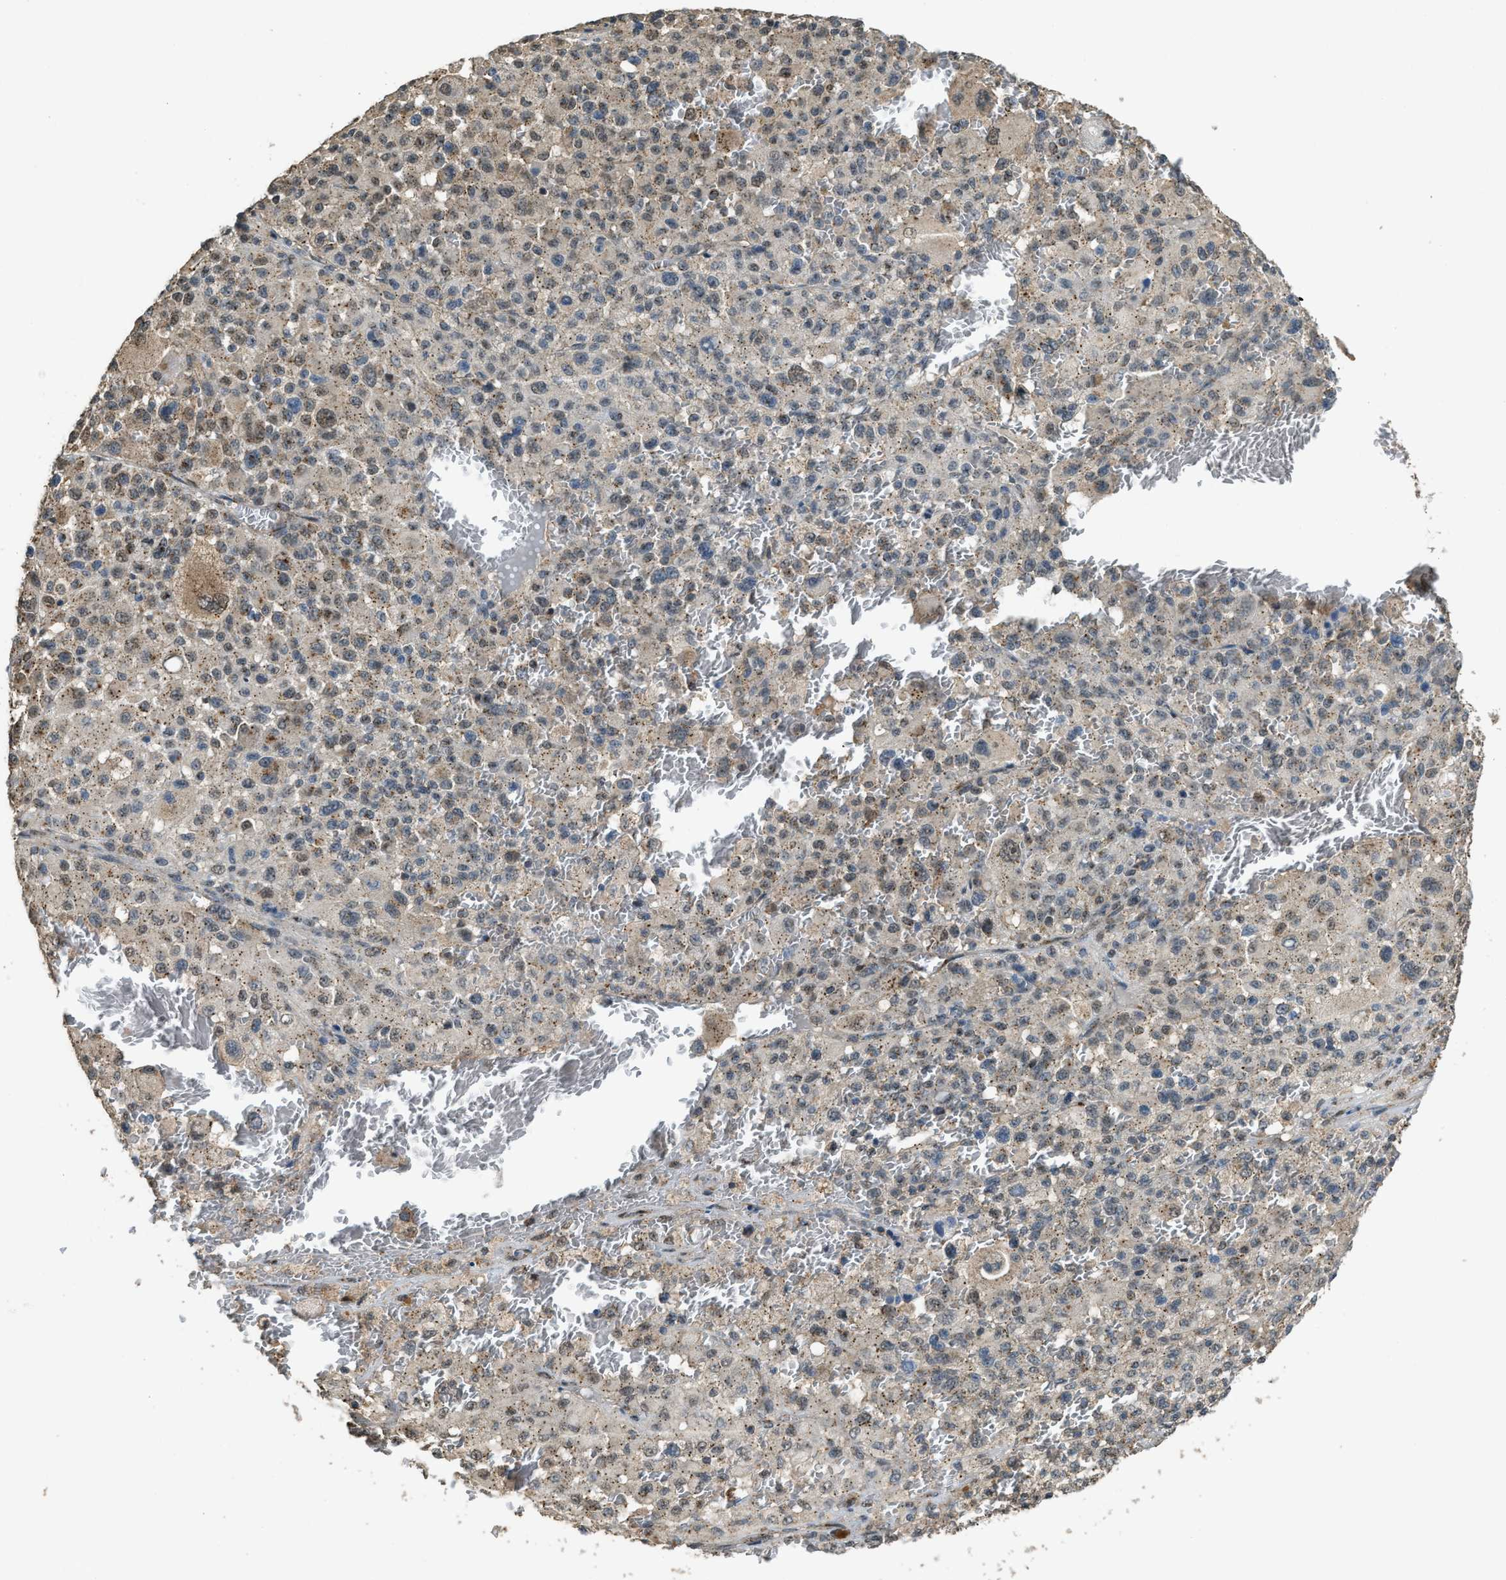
{"staining": {"intensity": "moderate", "quantity": ">75%", "location": "cytoplasmic/membranous"}, "tissue": "melanoma", "cell_type": "Tumor cells", "image_type": "cancer", "snomed": [{"axis": "morphology", "description": "Malignant melanoma, Metastatic site"}, {"axis": "topography", "description": "Skin"}], "caption": "The image shows immunohistochemical staining of melanoma. There is moderate cytoplasmic/membranous positivity is appreciated in approximately >75% of tumor cells.", "gene": "IPO7", "patient": {"sex": "female", "age": 74}}